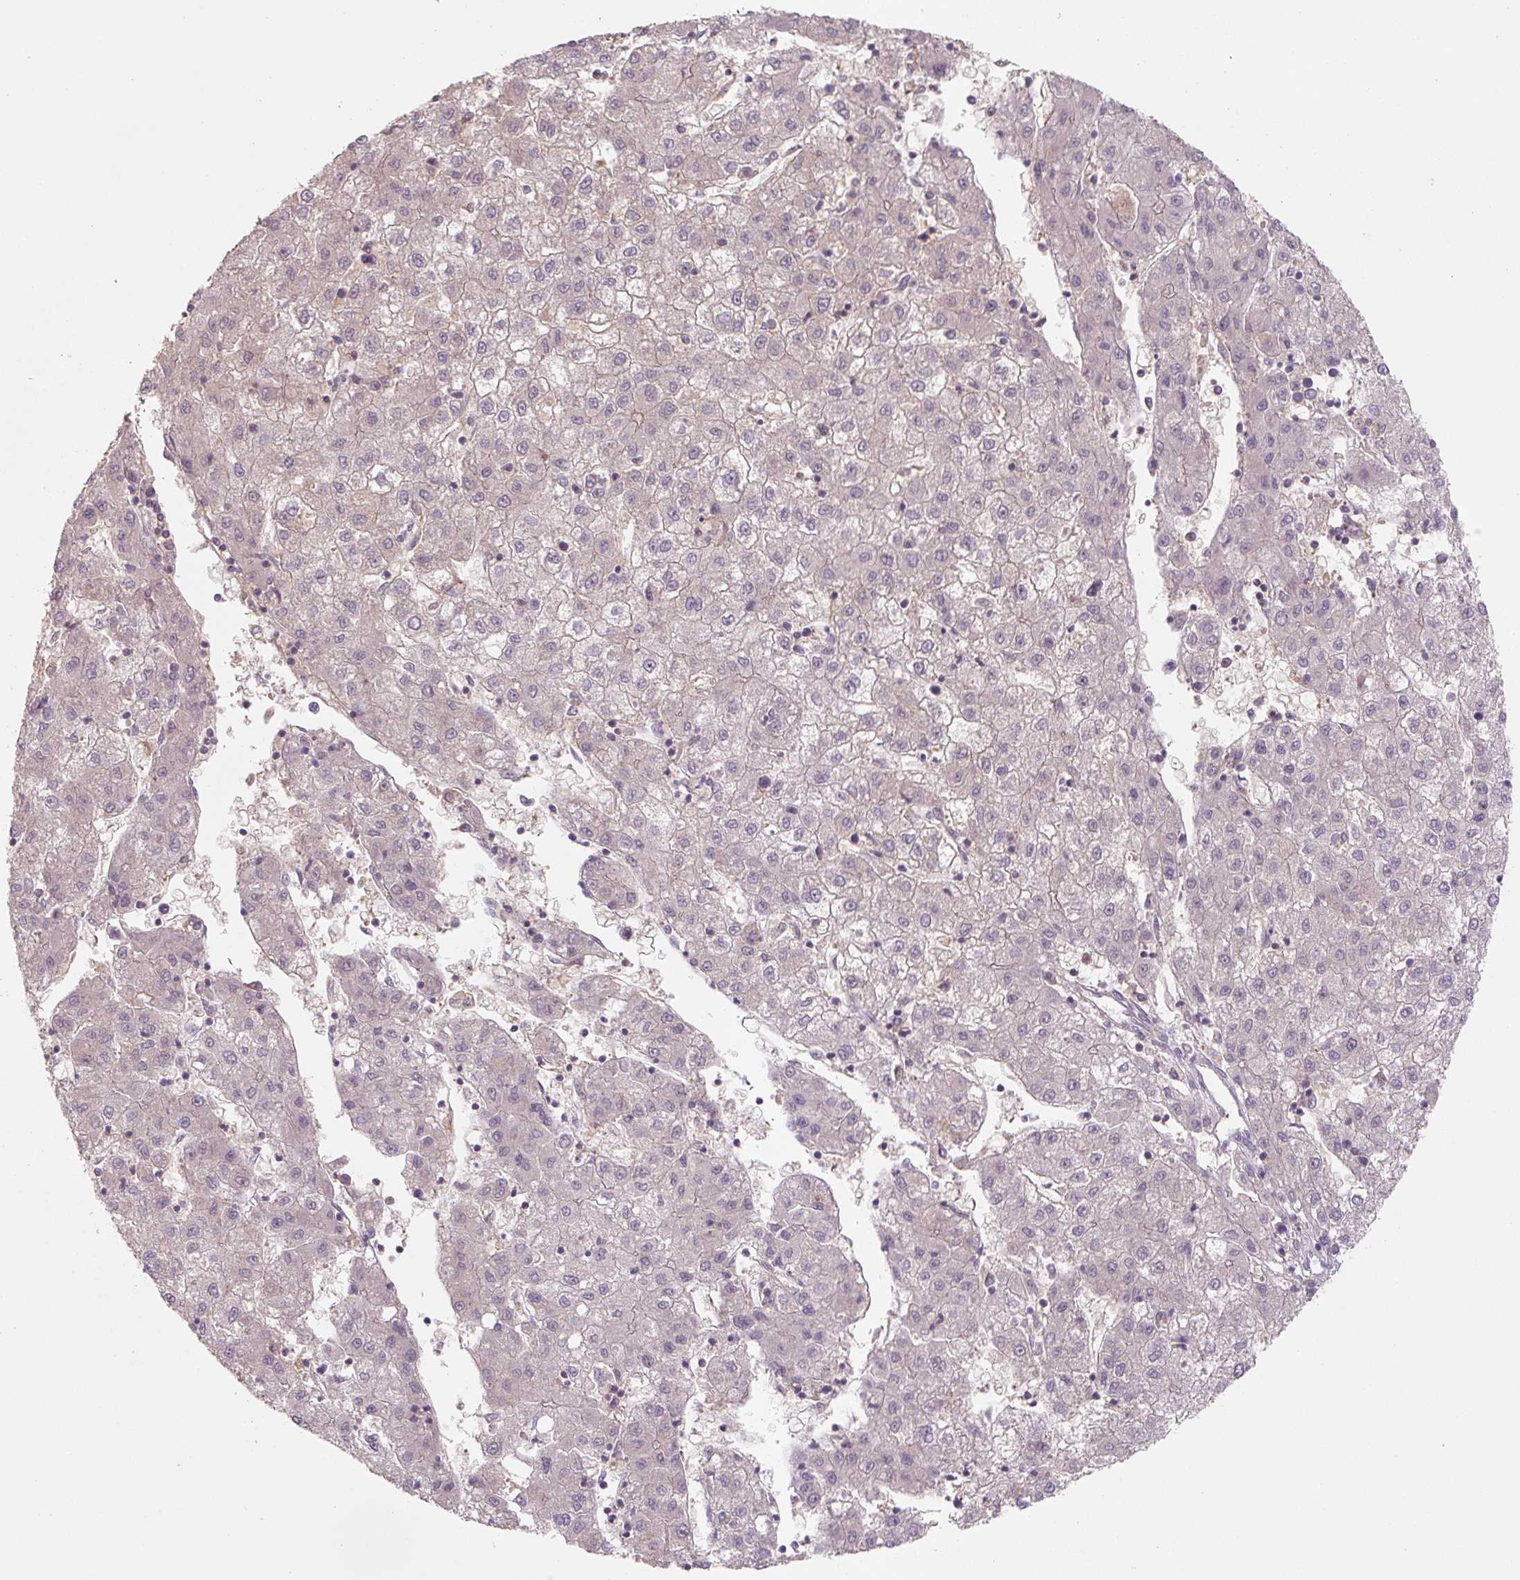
{"staining": {"intensity": "negative", "quantity": "none", "location": "none"}, "tissue": "liver cancer", "cell_type": "Tumor cells", "image_type": "cancer", "snomed": [{"axis": "morphology", "description": "Carcinoma, Hepatocellular, NOS"}, {"axis": "topography", "description": "Liver"}], "caption": "Human liver cancer (hepatocellular carcinoma) stained for a protein using IHC displays no expression in tumor cells.", "gene": "C2orf73", "patient": {"sex": "male", "age": 72}}